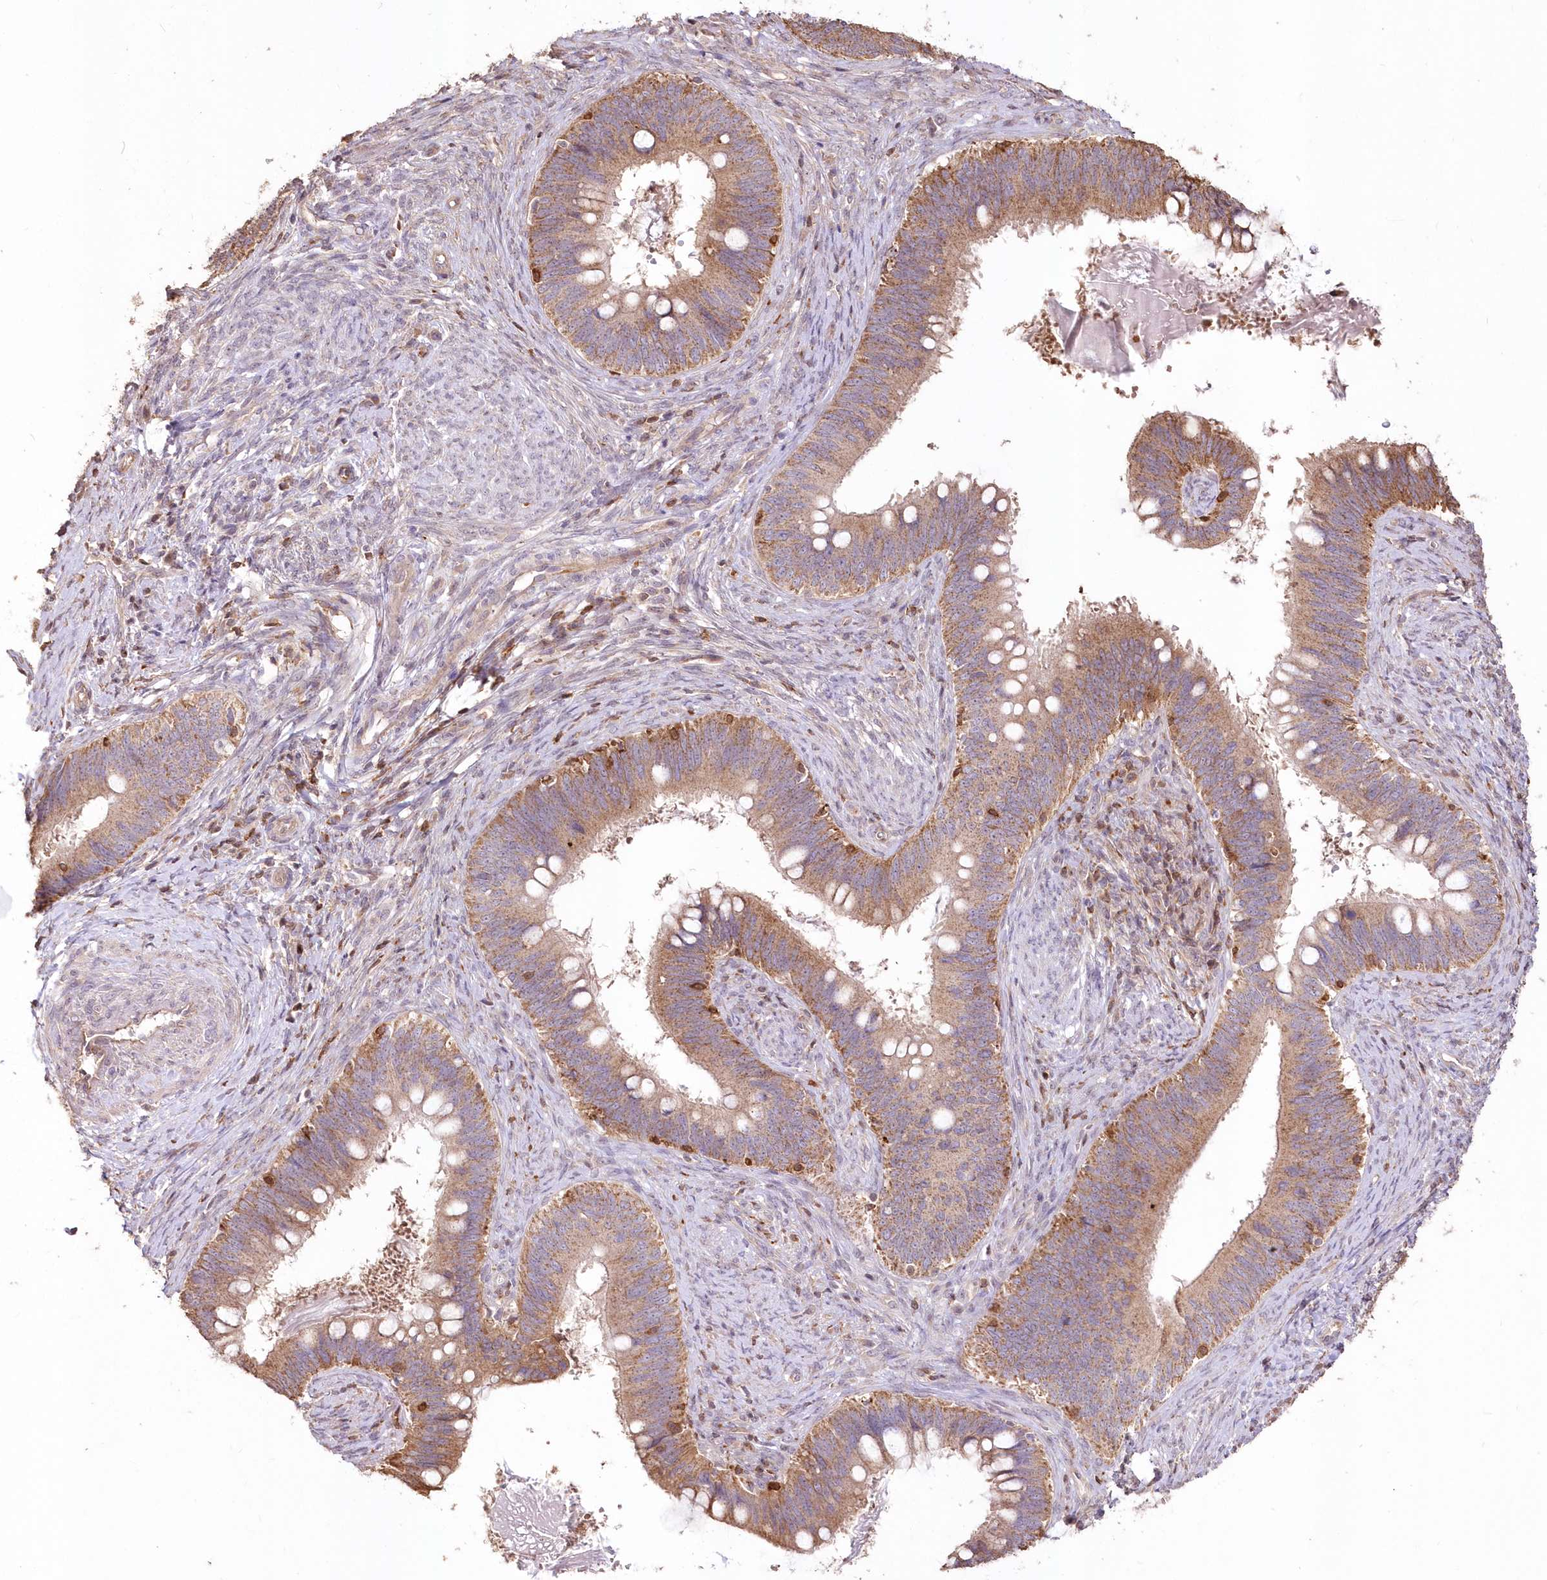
{"staining": {"intensity": "moderate", "quantity": ">75%", "location": "cytoplasmic/membranous"}, "tissue": "cervical cancer", "cell_type": "Tumor cells", "image_type": "cancer", "snomed": [{"axis": "morphology", "description": "Adenocarcinoma, NOS"}, {"axis": "topography", "description": "Cervix"}], "caption": "Protein expression analysis of human cervical cancer (adenocarcinoma) reveals moderate cytoplasmic/membranous staining in approximately >75% of tumor cells.", "gene": "STK17B", "patient": {"sex": "female", "age": 42}}